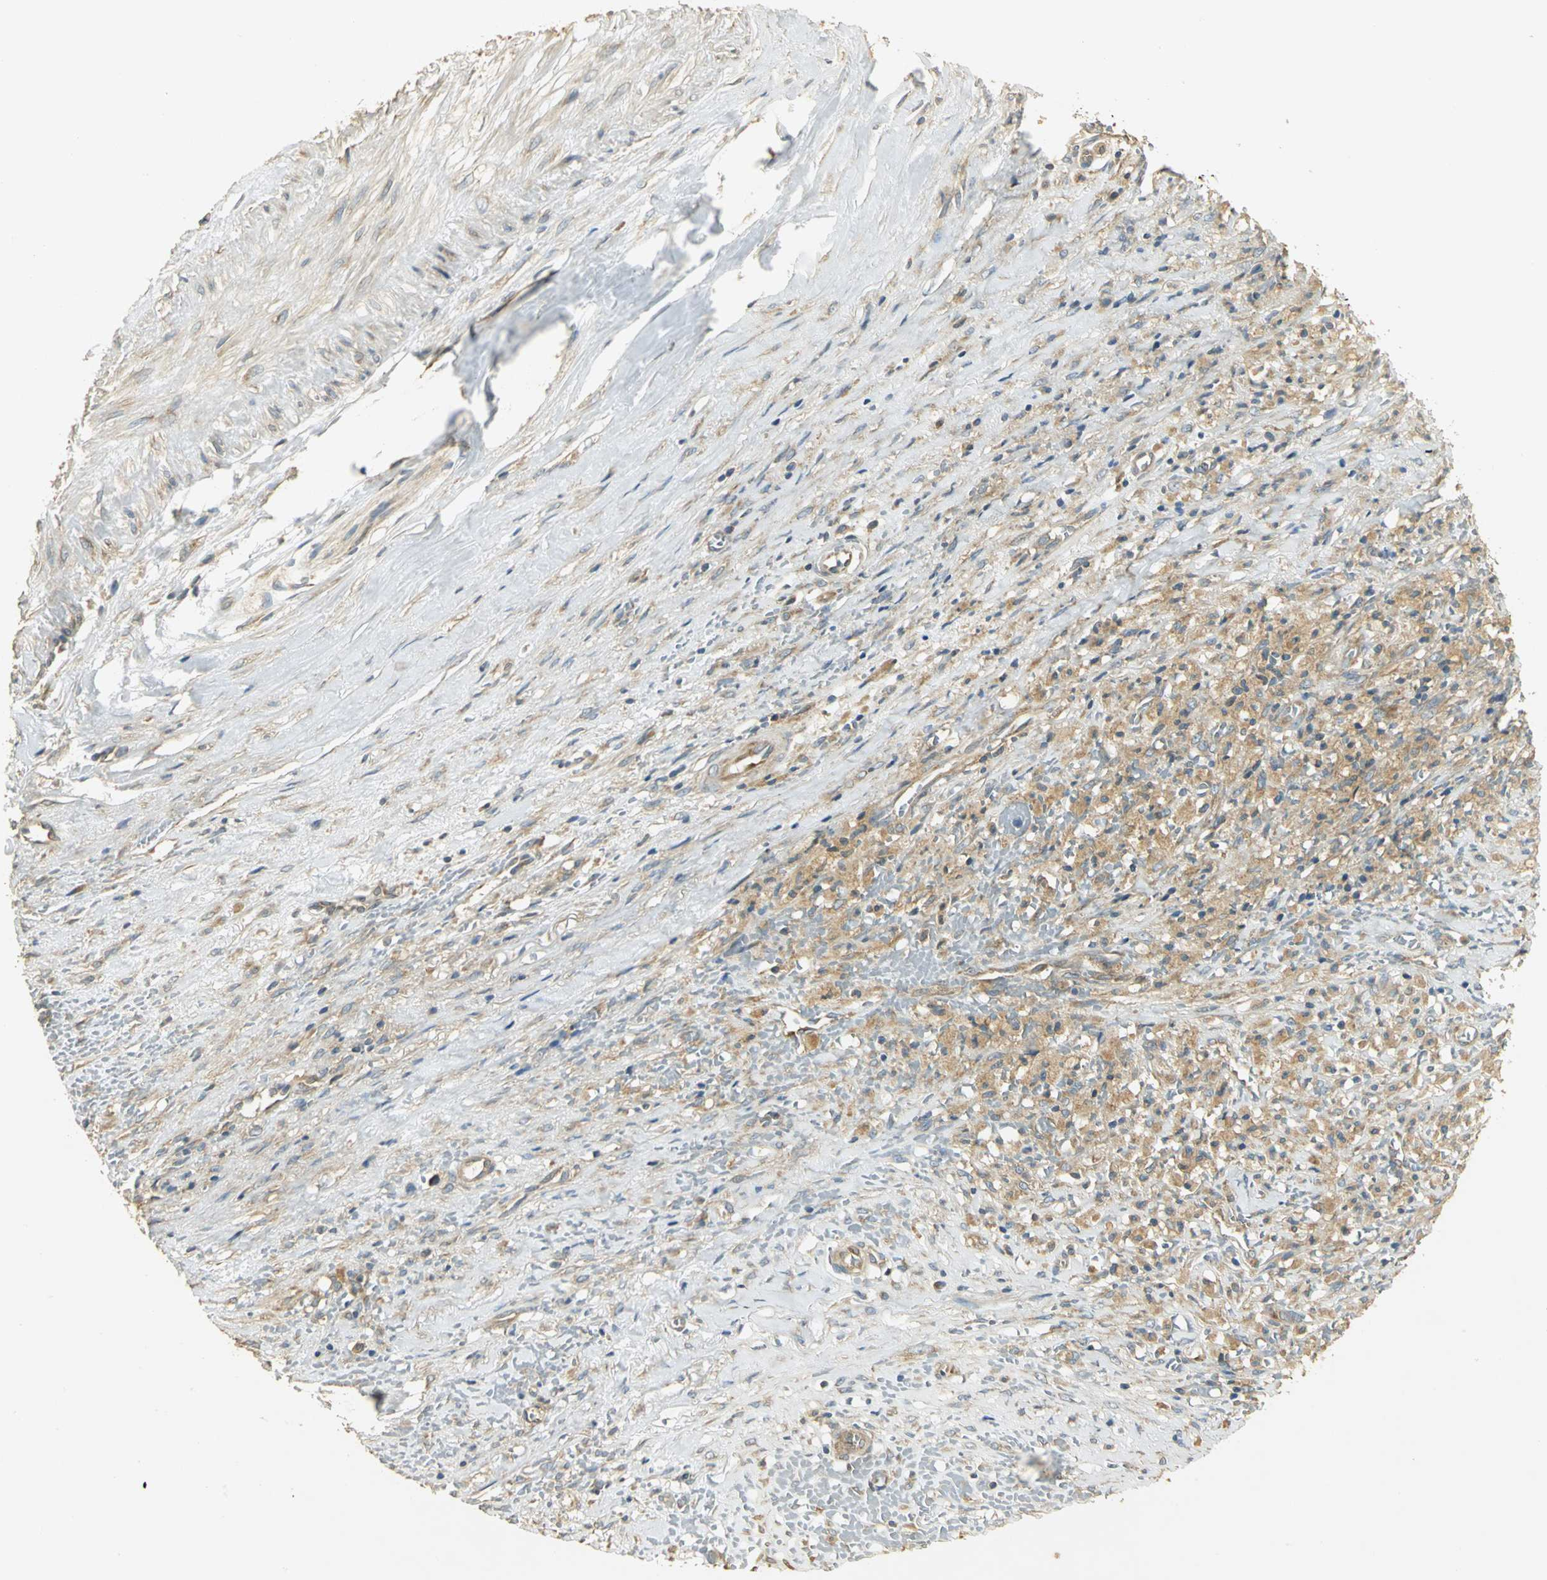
{"staining": {"intensity": "moderate", "quantity": ">75%", "location": "cytoplasmic/membranous"}, "tissue": "liver cancer", "cell_type": "Tumor cells", "image_type": "cancer", "snomed": [{"axis": "morphology", "description": "Cholangiocarcinoma"}, {"axis": "topography", "description": "Liver"}], "caption": "High-magnification brightfield microscopy of cholangiocarcinoma (liver) stained with DAB (3,3'-diaminobenzidine) (brown) and counterstained with hematoxylin (blue). tumor cells exhibit moderate cytoplasmic/membranous expression is appreciated in approximately>75% of cells.", "gene": "RARS1", "patient": {"sex": "female", "age": 70}}